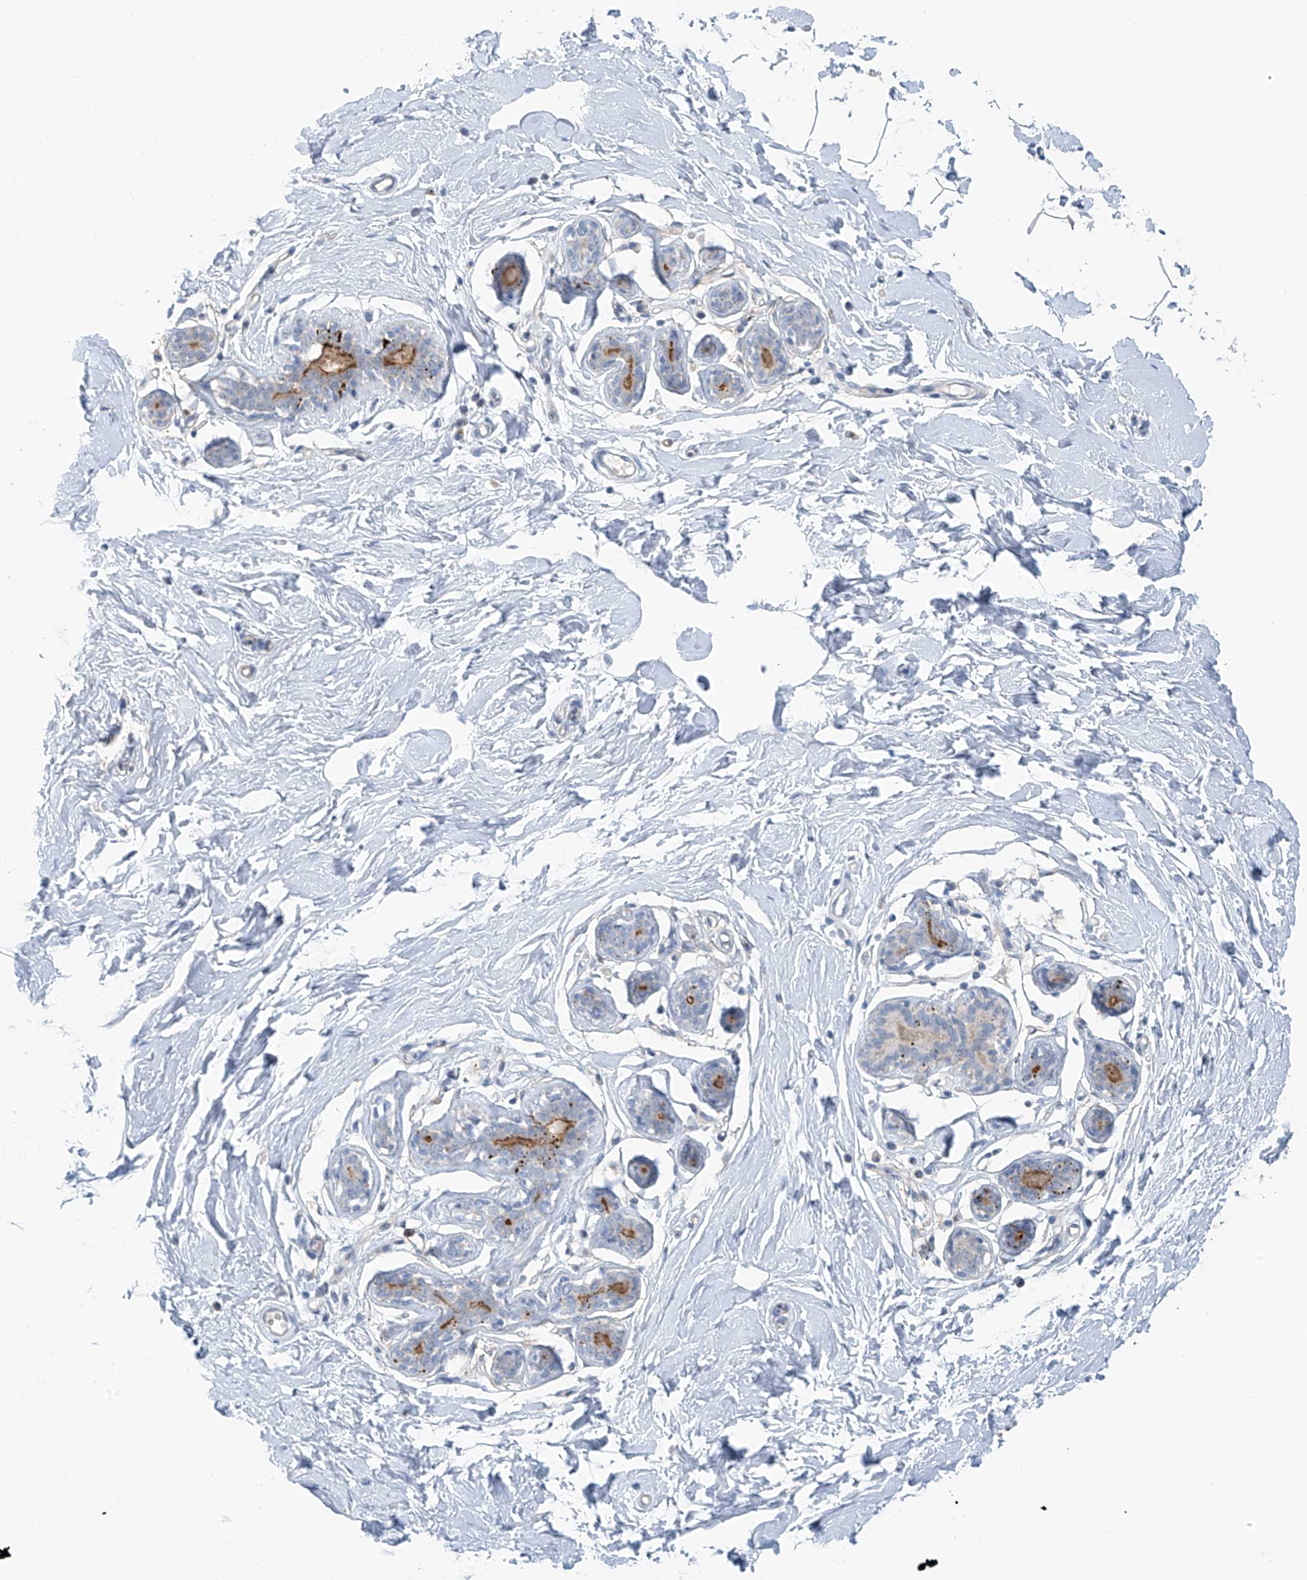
{"staining": {"intensity": "negative", "quantity": "none", "location": "none"}, "tissue": "adipose tissue", "cell_type": "Adipocytes", "image_type": "normal", "snomed": [{"axis": "morphology", "description": "Normal tissue, NOS"}, {"axis": "topography", "description": "Breast"}], "caption": "Adipocytes are negative for protein expression in normal human adipose tissue. The staining was performed using DAB (3,3'-diaminobenzidine) to visualize the protein expression in brown, while the nuclei were stained in blue with hematoxylin (Magnification: 20x).", "gene": "ZNF793", "patient": {"sex": "female", "age": 23}}